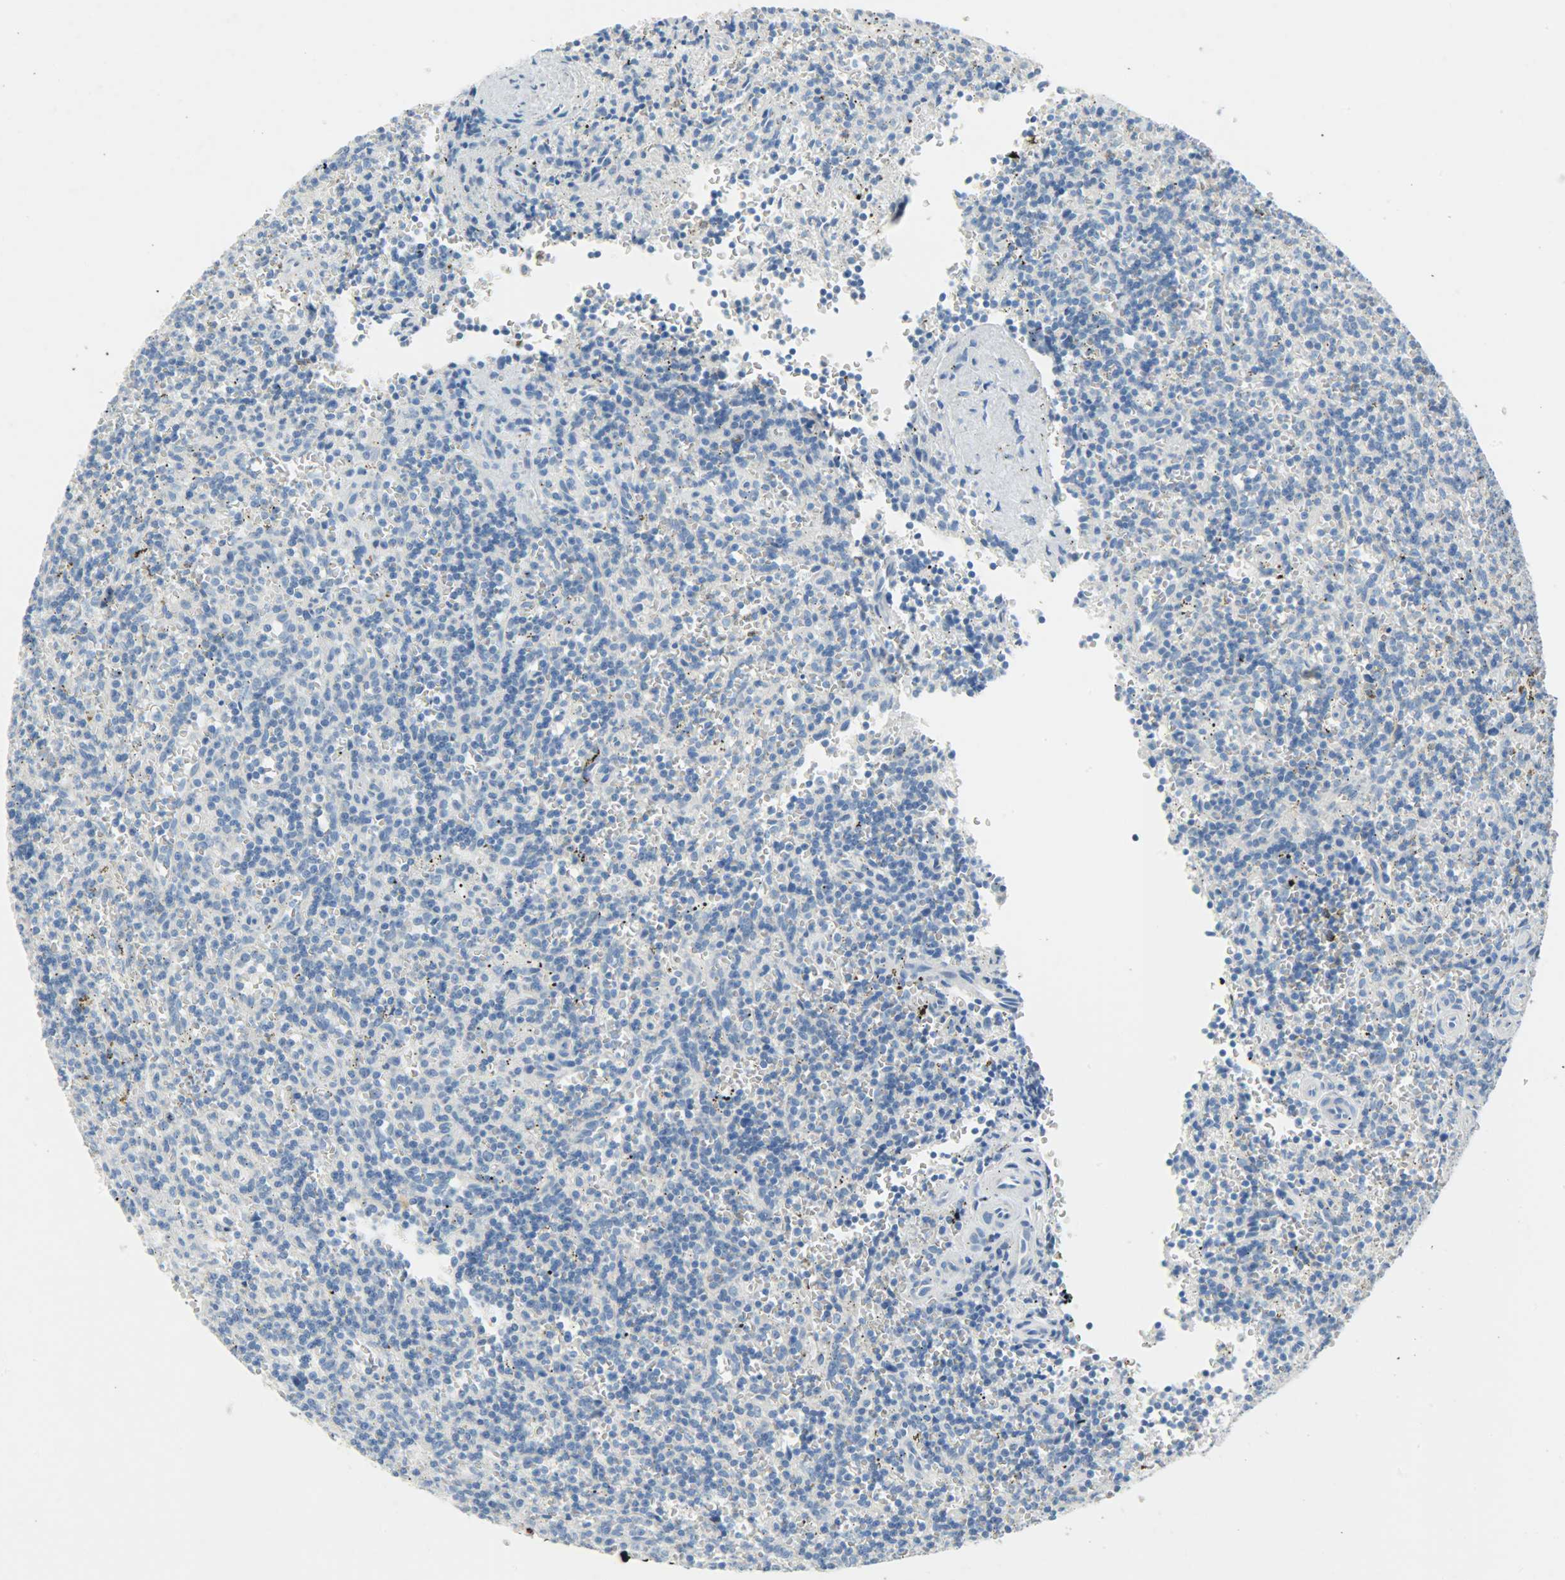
{"staining": {"intensity": "negative", "quantity": "none", "location": "none"}, "tissue": "lymphoma", "cell_type": "Tumor cells", "image_type": "cancer", "snomed": [{"axis": "morphology", "description": "Malignant lymphoma, non-Hodgkin's type, Low grade"}, {"axis": "topography", "description": "Spleen"}], "caption": "High magnification brightfield microscopy of low-grade malignant lymphoma, non-Hodgkin's type stained with DAB (3,3'-diaminobenzidine) (brown) and counterstained with hematoxylin (blue): tumor cells show no significant expression. (DAB (3,3'-diaminobenzidine) immunohistochemistry (IHC) visualized using brightfield microscopy, high magnification).", "gene": "PROM1", "patient": {"sex": "male", "age": 73}}